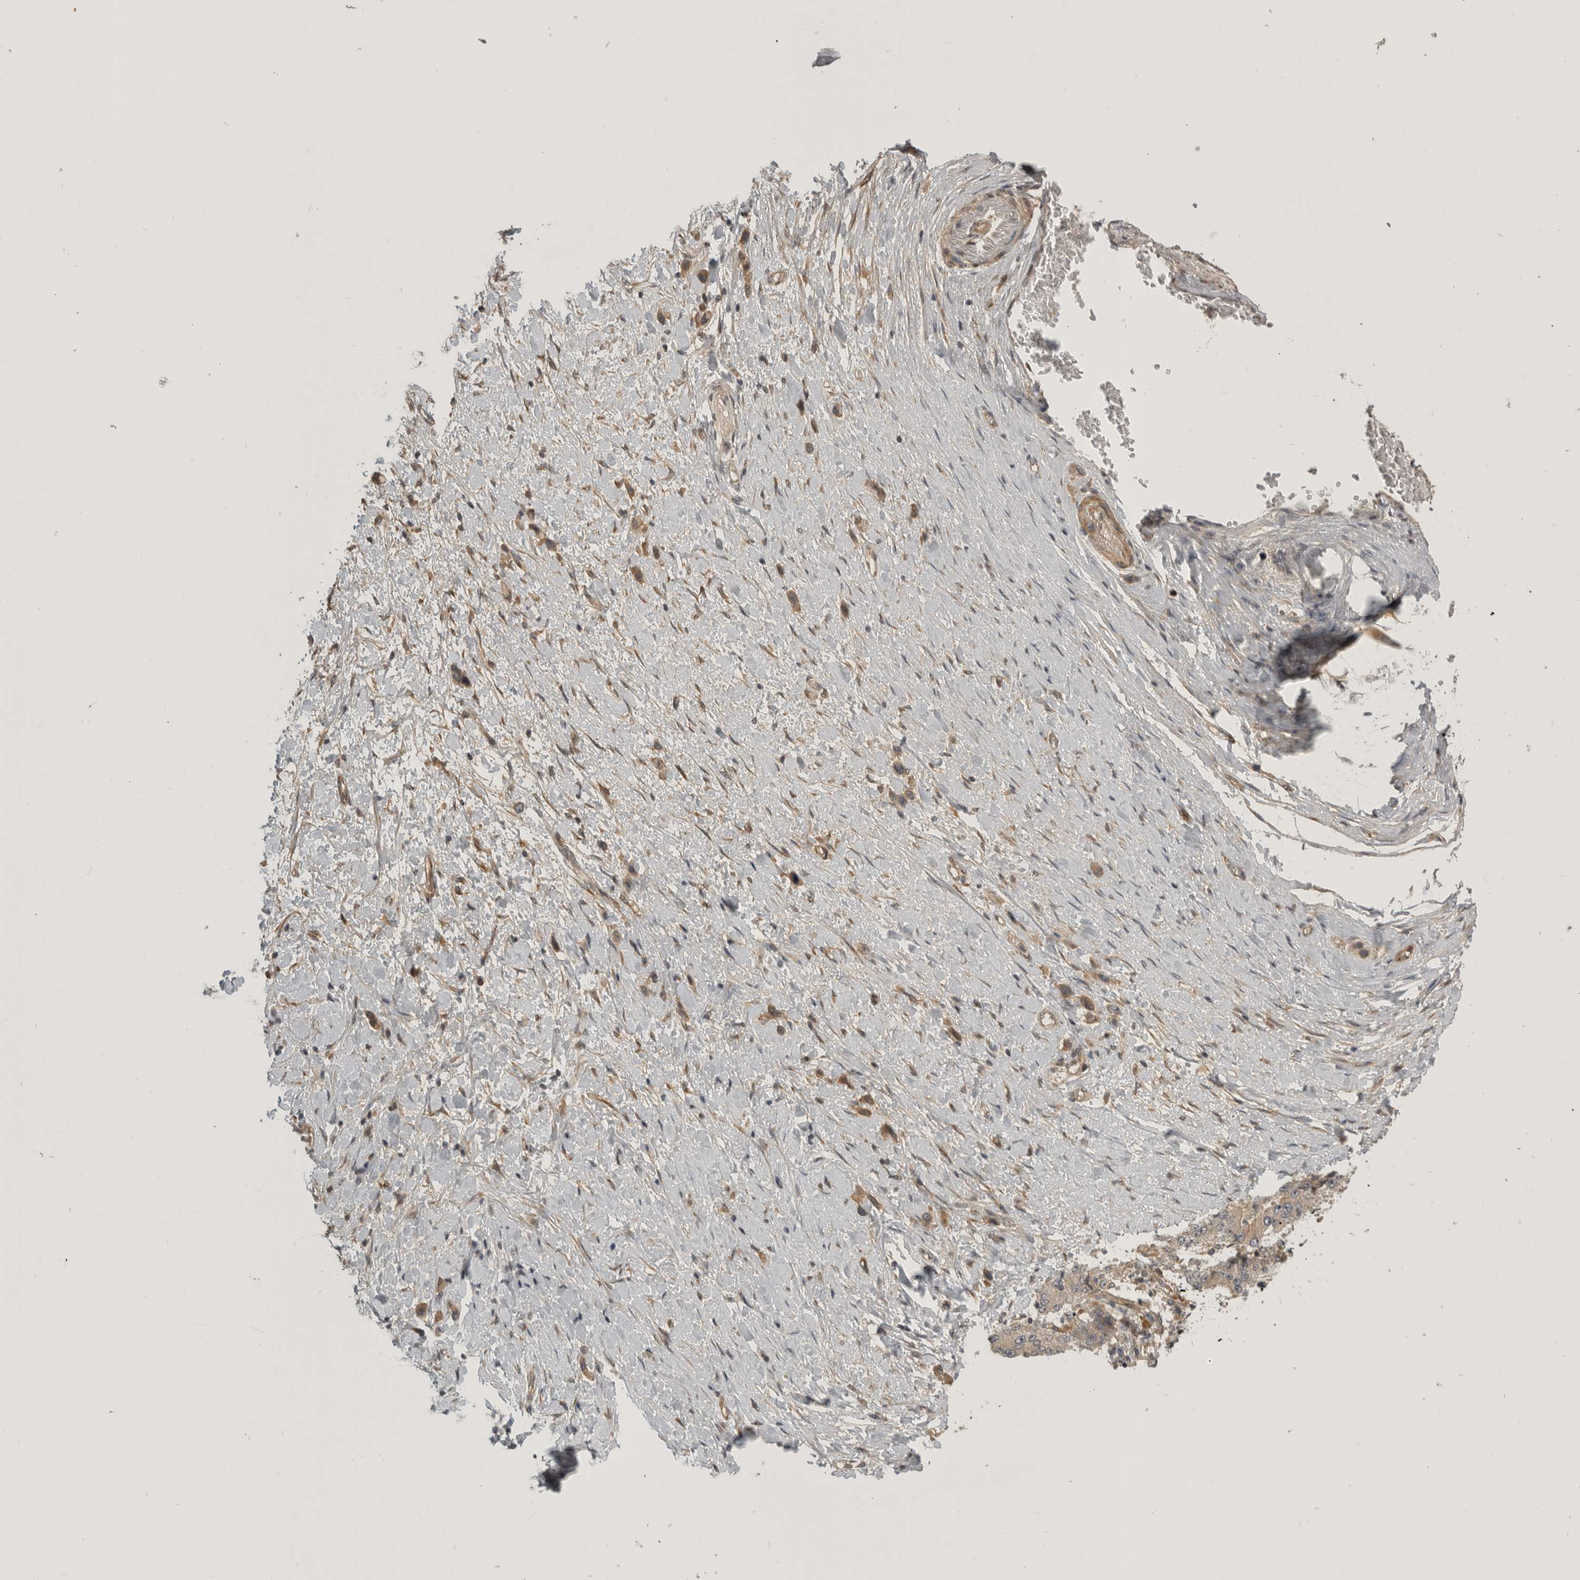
{"staining": {"intensity": "moderate", "quantity": ">75%", "location": "cytoplasmic/membranous"}, "tissue": "stomach cancer", "cell_type": "Tumor cells", "image_type": "cancer", "snomed": [{"axis": "morphology", "description": "Adenocarcinoma, NOS"}, {"axis": "topography", "description": "Stomach"}], "caption": "IHC staining of adenocarcinoma (stomach), which exhibits medium levels of moderate cytoplasmic/membranous expression in about >75% of tumor cells indicating moderate cytoplasmic/membranous protein positivity. The staining was performed using DAB (3,3'-diaminobenzidine) (brown) for protein detection and nuclei were counterstained in hematoxylin (blue).", "gene": "CUEDC1", "patient": {"sex": "female", "age": 65}}